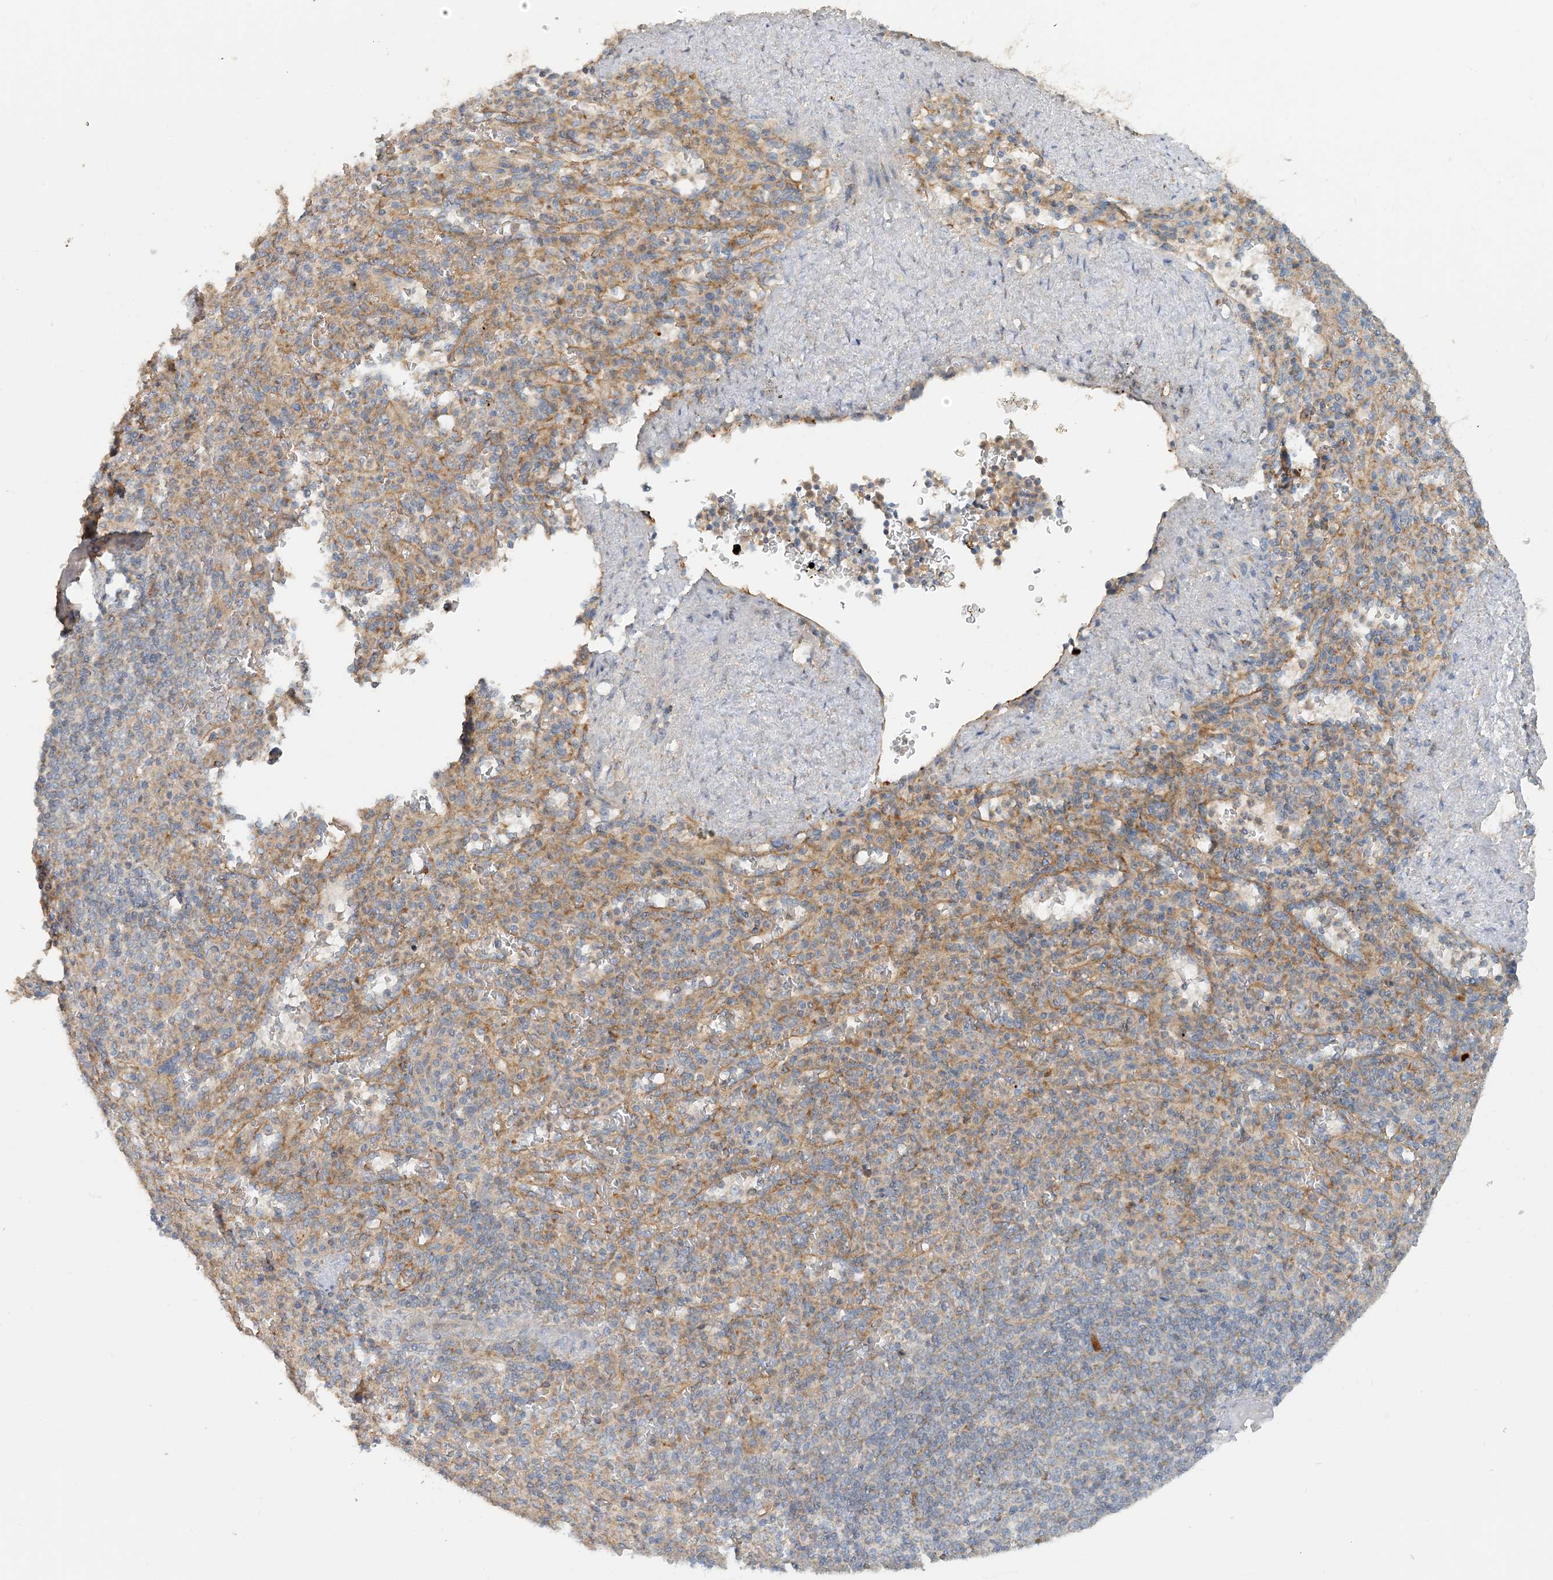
{"staining": {"intensity": "weak", "quantity": "25%-75%", "location": "cytoplasmic/membranous"}, "tissue": "spleen", "cell_type": "Cells in red pulp", "image_type": "normal", "snomed": [{"axis": "morphology", "description": "Normal tissue, NOS"}, {"axis": "topography", "description": "Spleen"}], "caption": "IHC histopathology image of normal spleen: human spleen stained using IHC demonstrates low levels of weak protein expression localized specifically in the cytoplasmic/membranous of cells in red pulp, appearing as a cytoplasmic/membranous brown color.", "gene": "SPPL2A", "patient": {"sex": "female", "age": 74}}